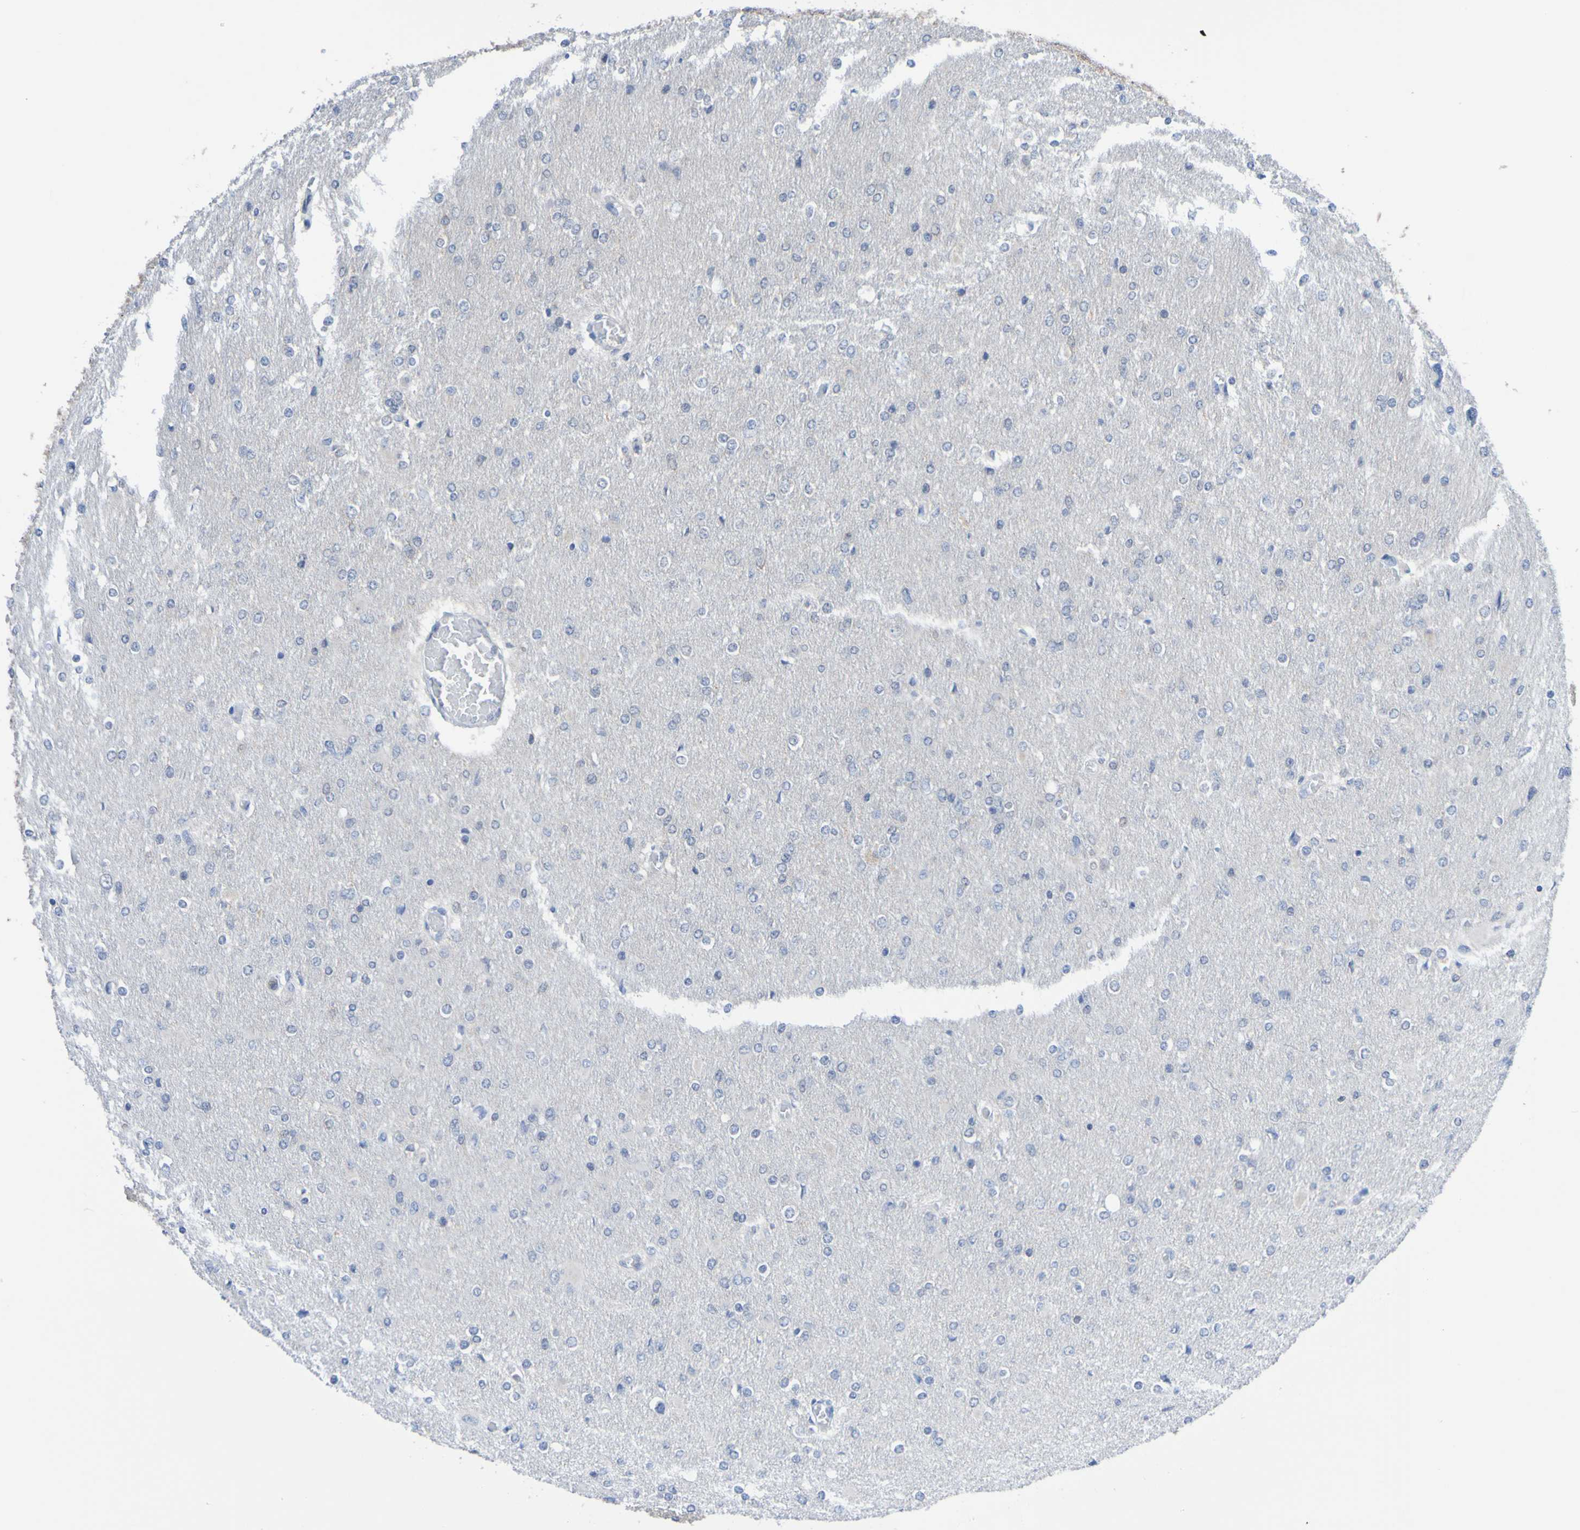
{"staining": {"intensity": "negative", "quantity": "none", "location": "none"}, "tissue": "glioma", "cell_type": "Tumor cells", "image_type": "cancer", "snomed": [{"axis": "morphology", "description": "Glioma, malignant, High grade"}, {"axis": "topography", "description": "Cerebral cortex"}], "caption": "Glioma stained for a protein using immunohistochemistry (IHC) displays no staining tumor cells.", "gene": "ATIC", "patient": {"sex": "female", "age": 36}}